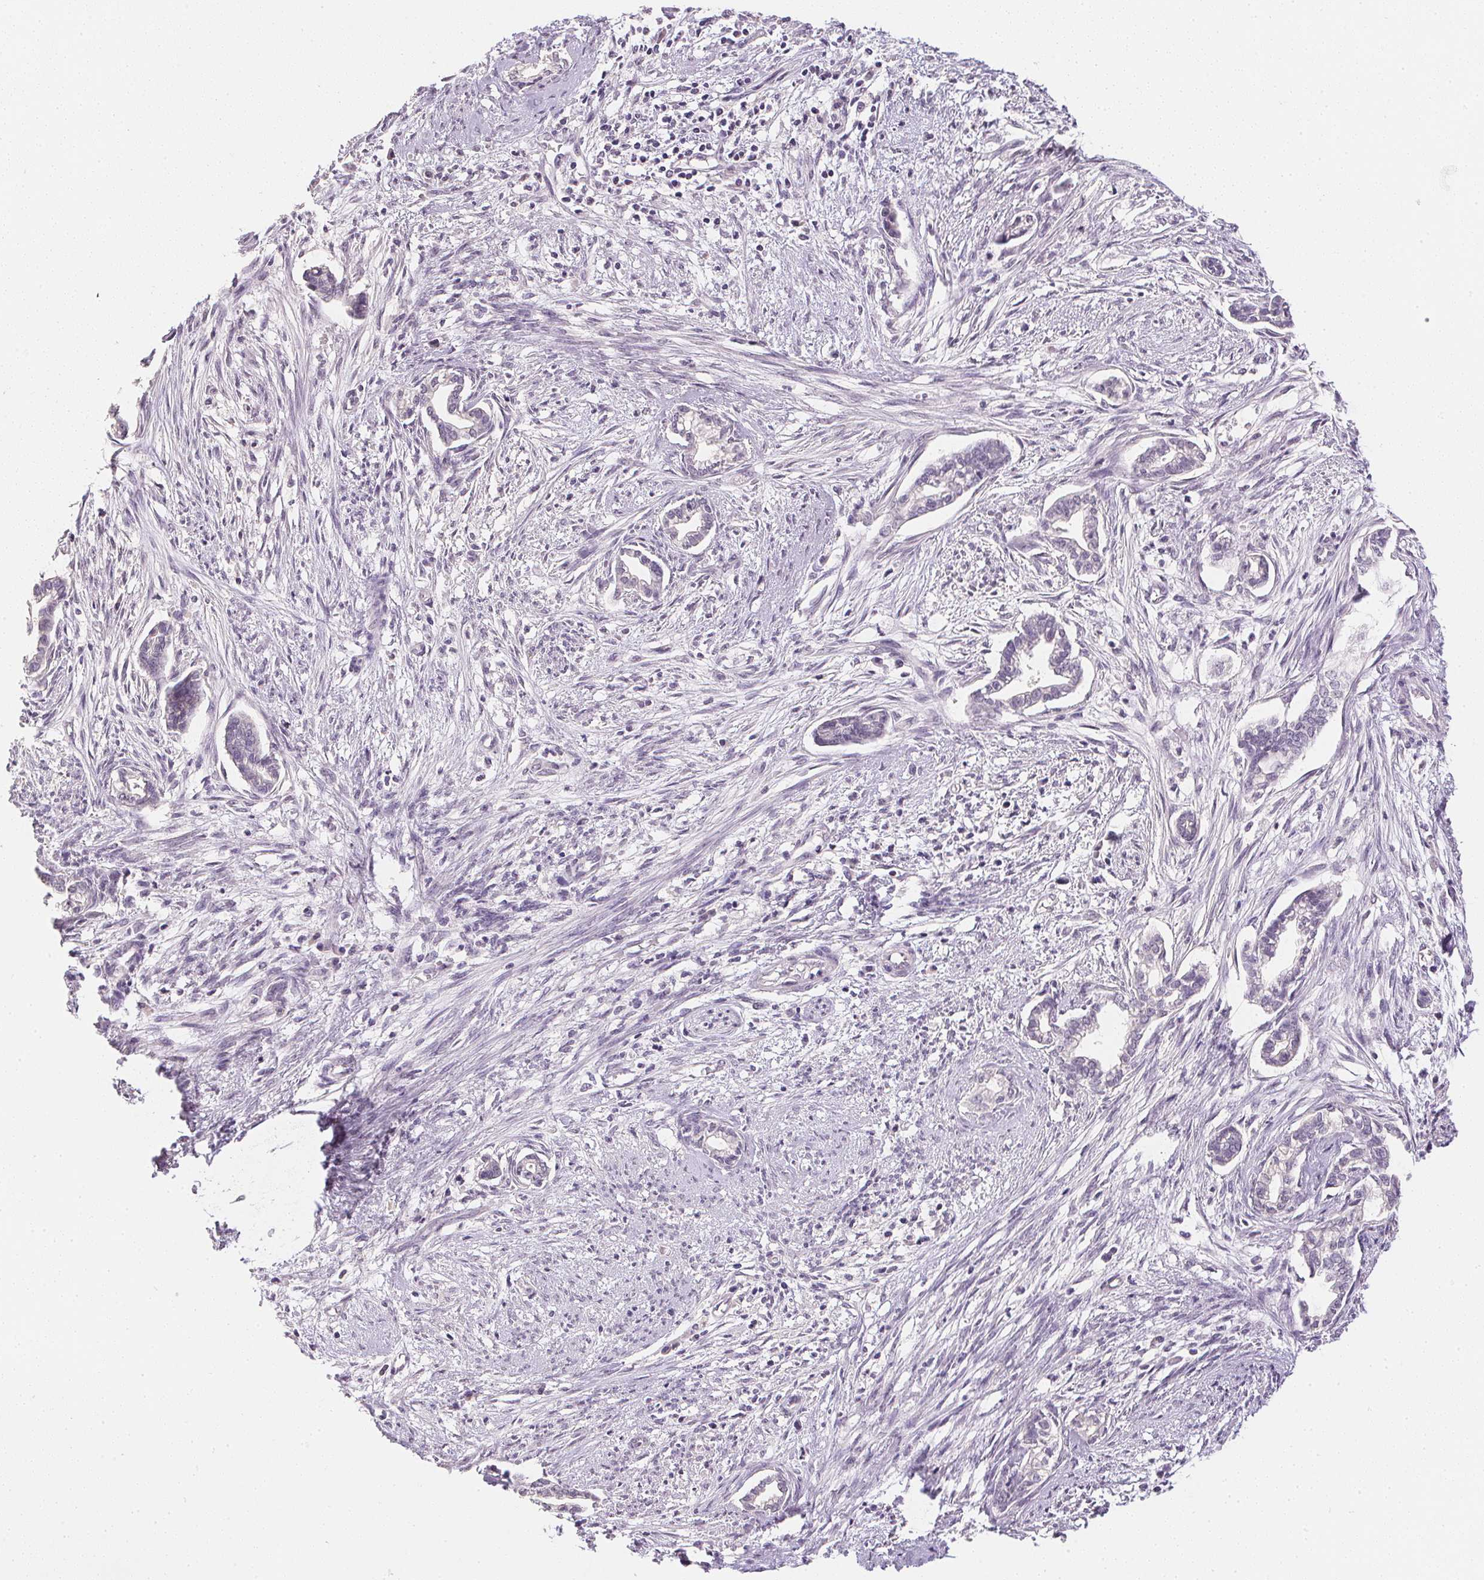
{"staining": {"intensity": "negative", "quantity": "none", "location": "none"}, "tissue": "cervical cancer", "cell_type": "Tumor cells", "image_type": "cancer", "snomed": [{"axis": "morphology", "description": "Adenocarcinoma, NOS"}, {"axis": "topography", "description": "Cervix"}], "caption": "Tumor cells are negative for brown protein staining in cervical cancer (adenocarcinoma). (DAB immunohistochemistry (IHC) with hematoxylin counter stain).", "gene": "PPY", "patient": {"sex": "female", "age": 62}}